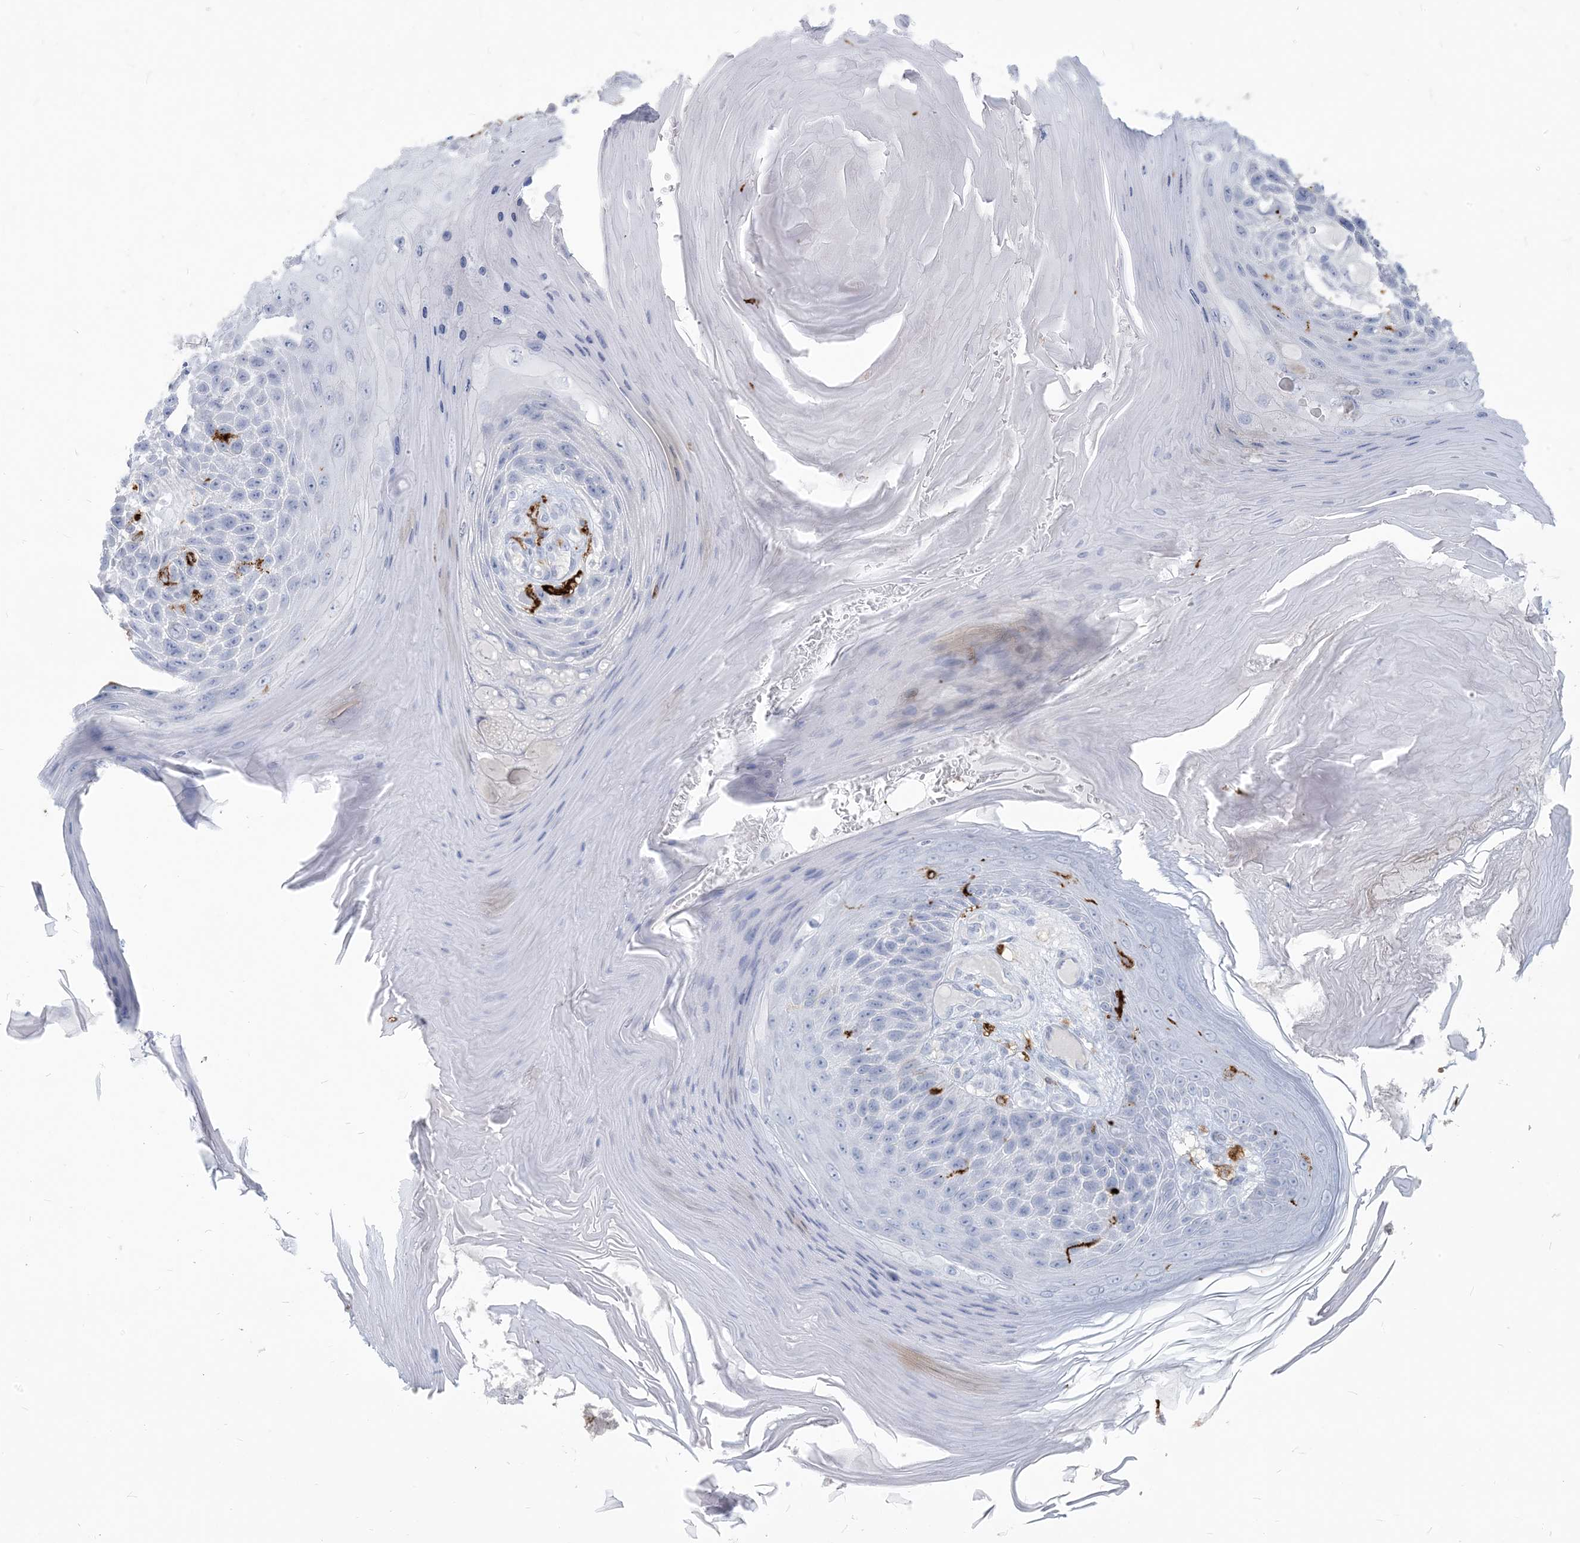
{"staining": {"intensity": "negative", "quantity": "none", "location": "none"}, "tissue": "skin cancer", "cell_type": "Tumor cells", "image_type": "cancer", "snomed": [{"axis": "morphology", "description": "Squamous cell carcinoma, NOS"}, {"axis": "topography", "description": "Skin"}], "caption": "IHC micrograph of skin cancer stained for a protein (brown), which exhibits no staining in tumor cells.", "gene": "HLA-DRB1", "patient": {"sex": "female", "age": 88}}